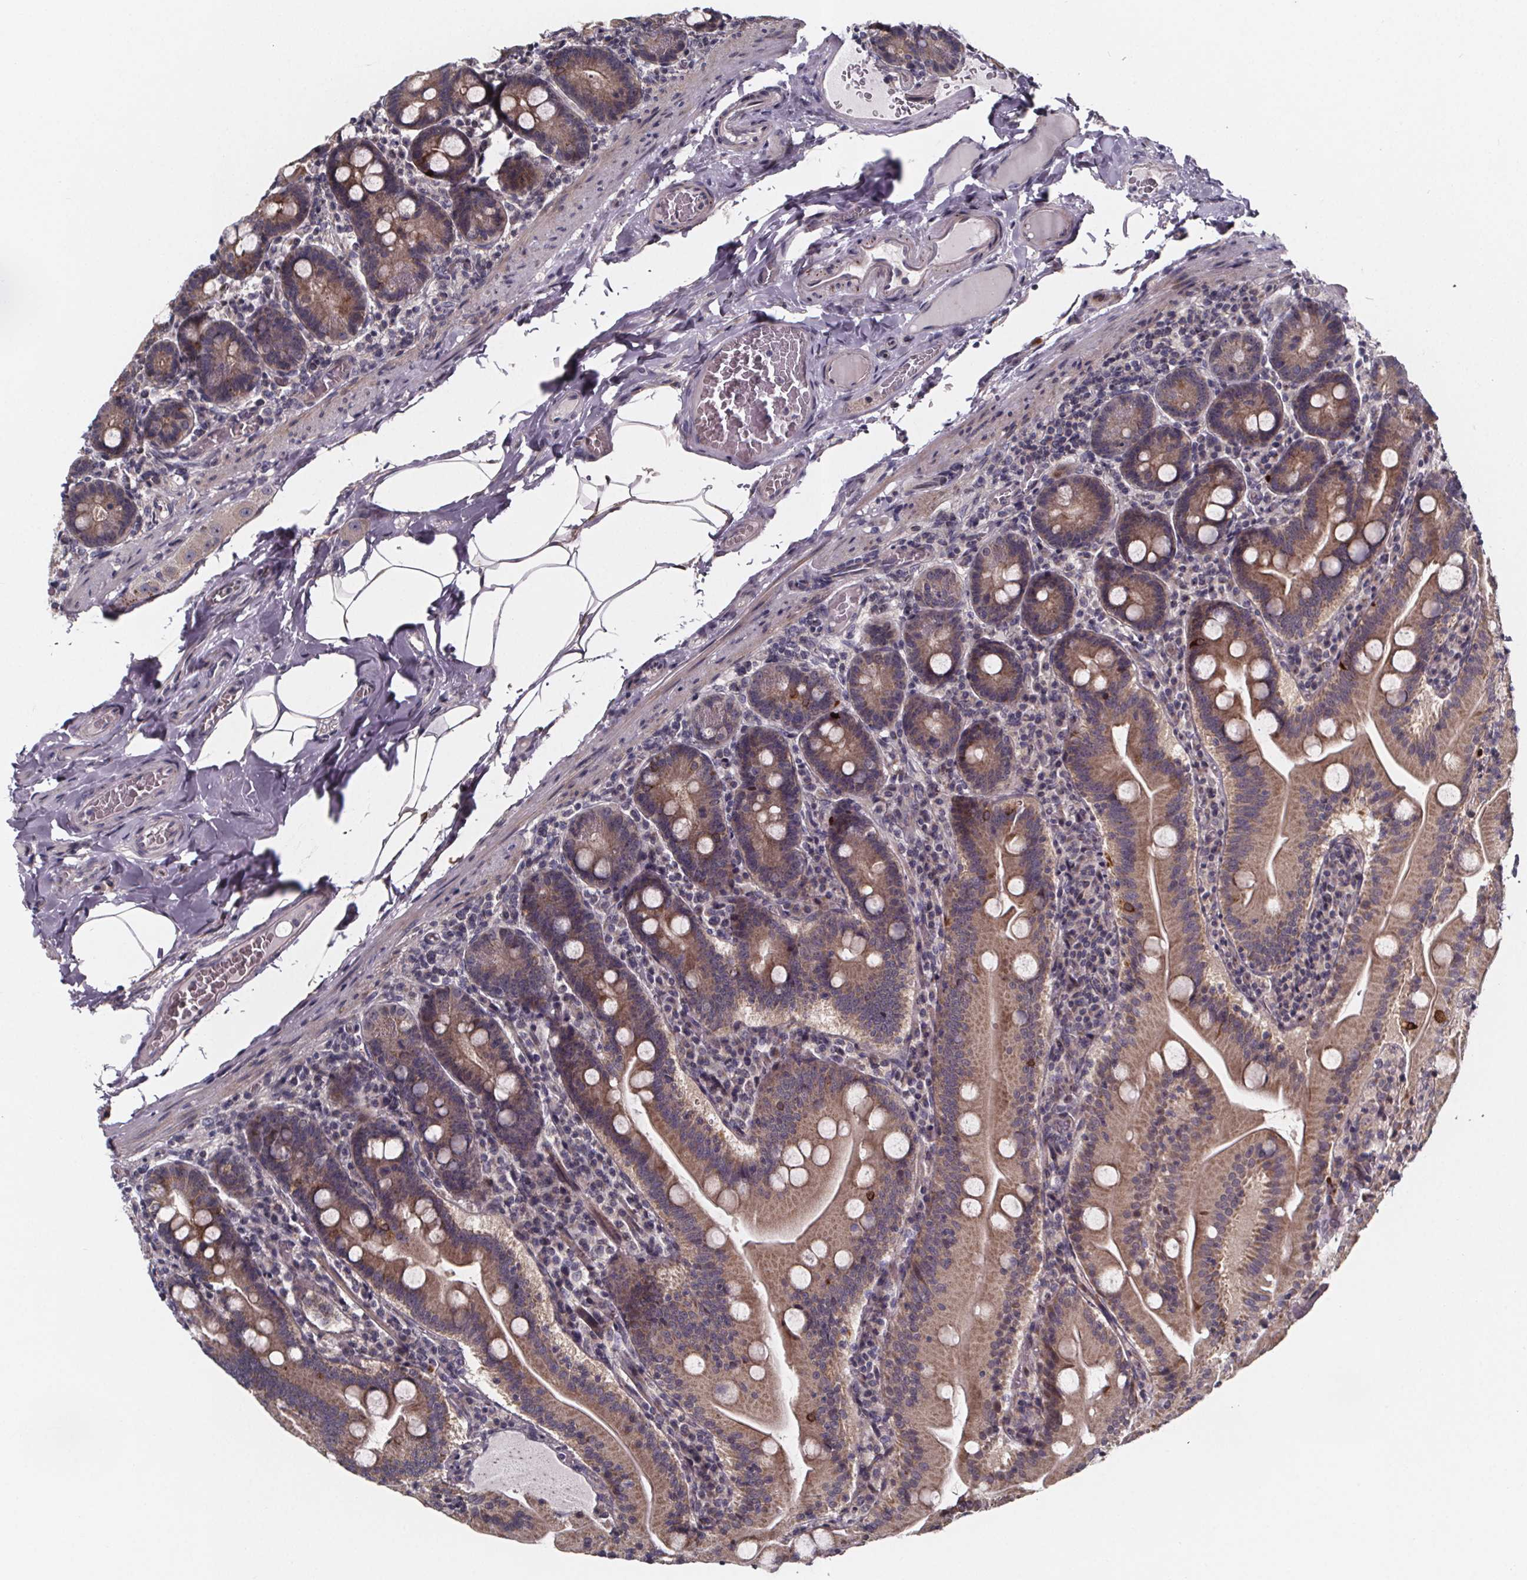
{"staining": {"intensity": "moderate", "quantity": ">75%", "location": "cytoplasmic/membranous"}, "tissue": "small intestine", "cell_type": "Glandular cells", "image_type": "normal", "snomed": [{"axis": "morphology", "description": "Normal tissue, NOS"}, {"axis": "topography", "description": "Small intestine"}], "caption": "An IHC micrograph of unremarkable tissue is shown. Protein staining in brown labels moderate cytoplasmic/membranous positivity in small intestine within glandular cells.", "gene": "NDST1", "patient": {"sex": "male", "age": 37}}